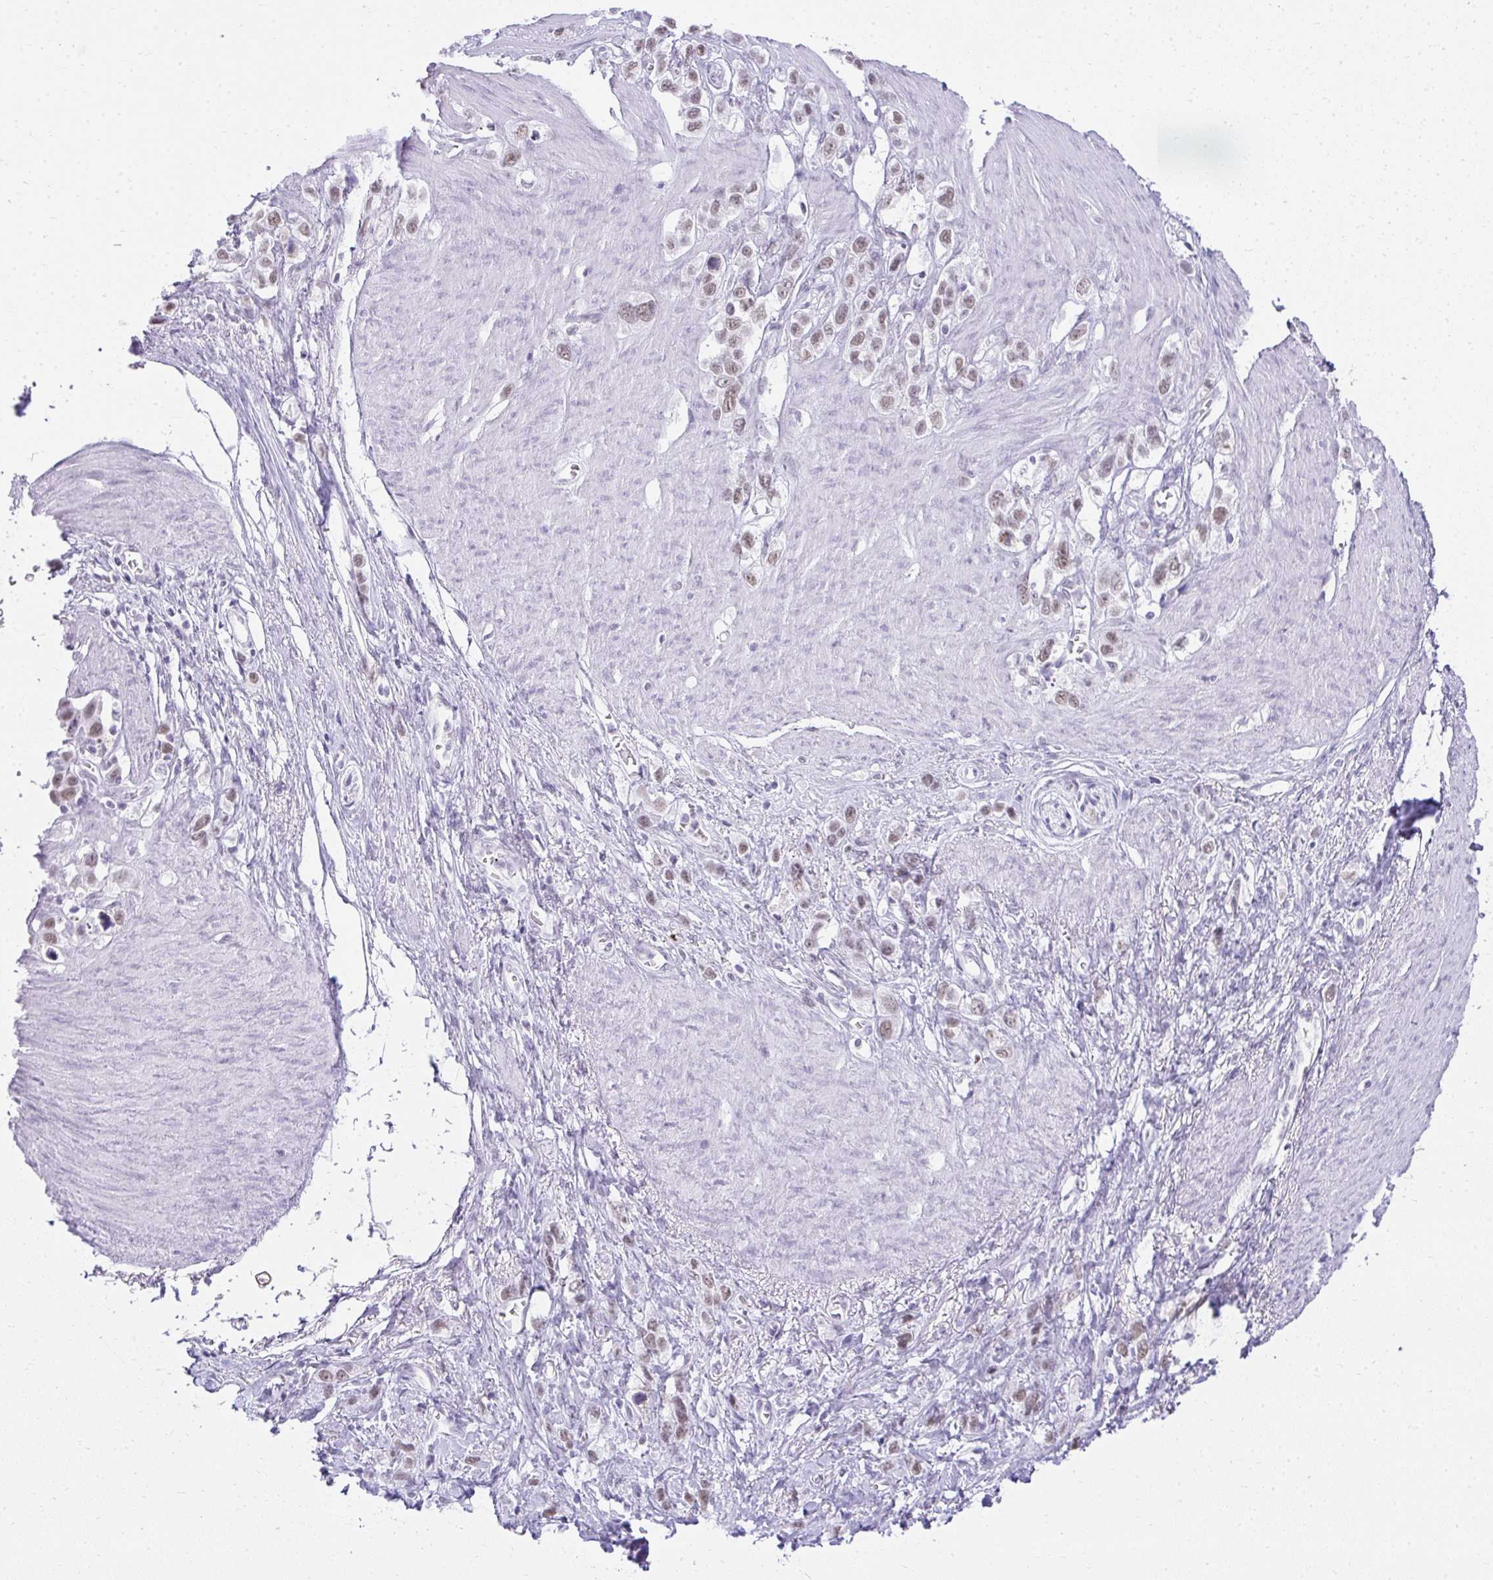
{"staining": {"intensity": "weak", "quantity": ">75%", "location": "nuclear"}, "tissue": "stomach cancer", "cell_type": "Tumor cells", "image_type": "cancer", "snomed": [{"axis": "morphology", "description": "Adenocarcinoma, NOS"}, {"axis": "topography", "description": "Stomach"}], "caption": "DAB (3,3'-diaminobenzidine) immunohistochemical staining of stomach cancer (adenocarcinoma) shows weak nuclear protein staining in about >75% of tumor cells.", "gene": "PLA2G1B", "patient": {"sex": "female", "age": 65}}